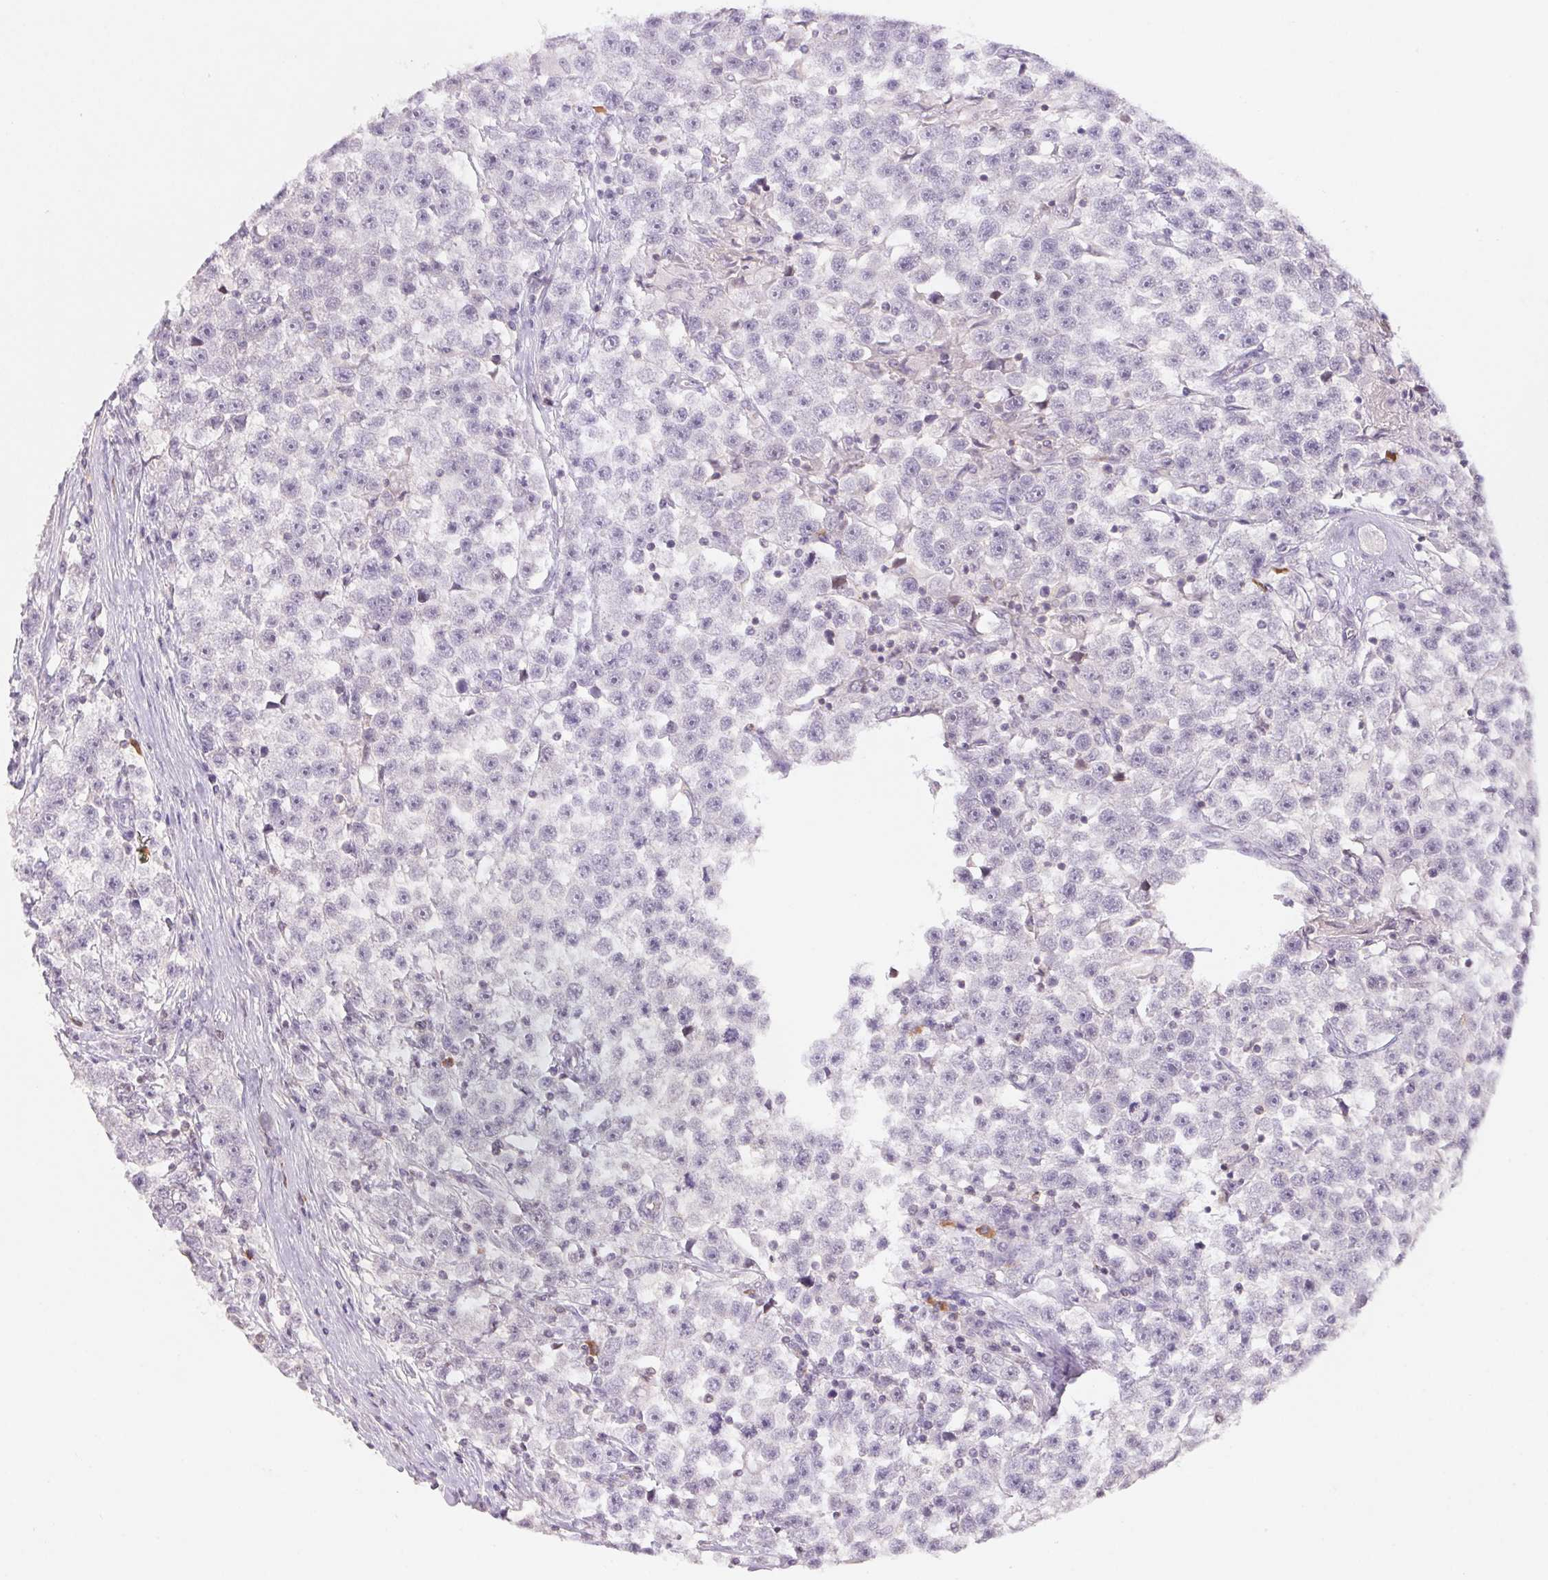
{"staining": {"intensity": "negative", "quantity": "none", "location": "none"}, "tissue": "testis cancer", "cell_type": "Tumor cells", "image_type": "cancer", "snomed": [{"axis": "morphology", "description": "Seminoma, NOS"}, {"axis": "topography", "description": "Testis"}], "caption": "A histopathology image of testis cancer stained for a protein demonstrates no brown staining in tumor cells. The staining is performed using DAB brown chromogen with nuclei counter-stained in using hematoxylin.", "gene": "KIF26A", "patient": {"sex": "male", "age": 31}}